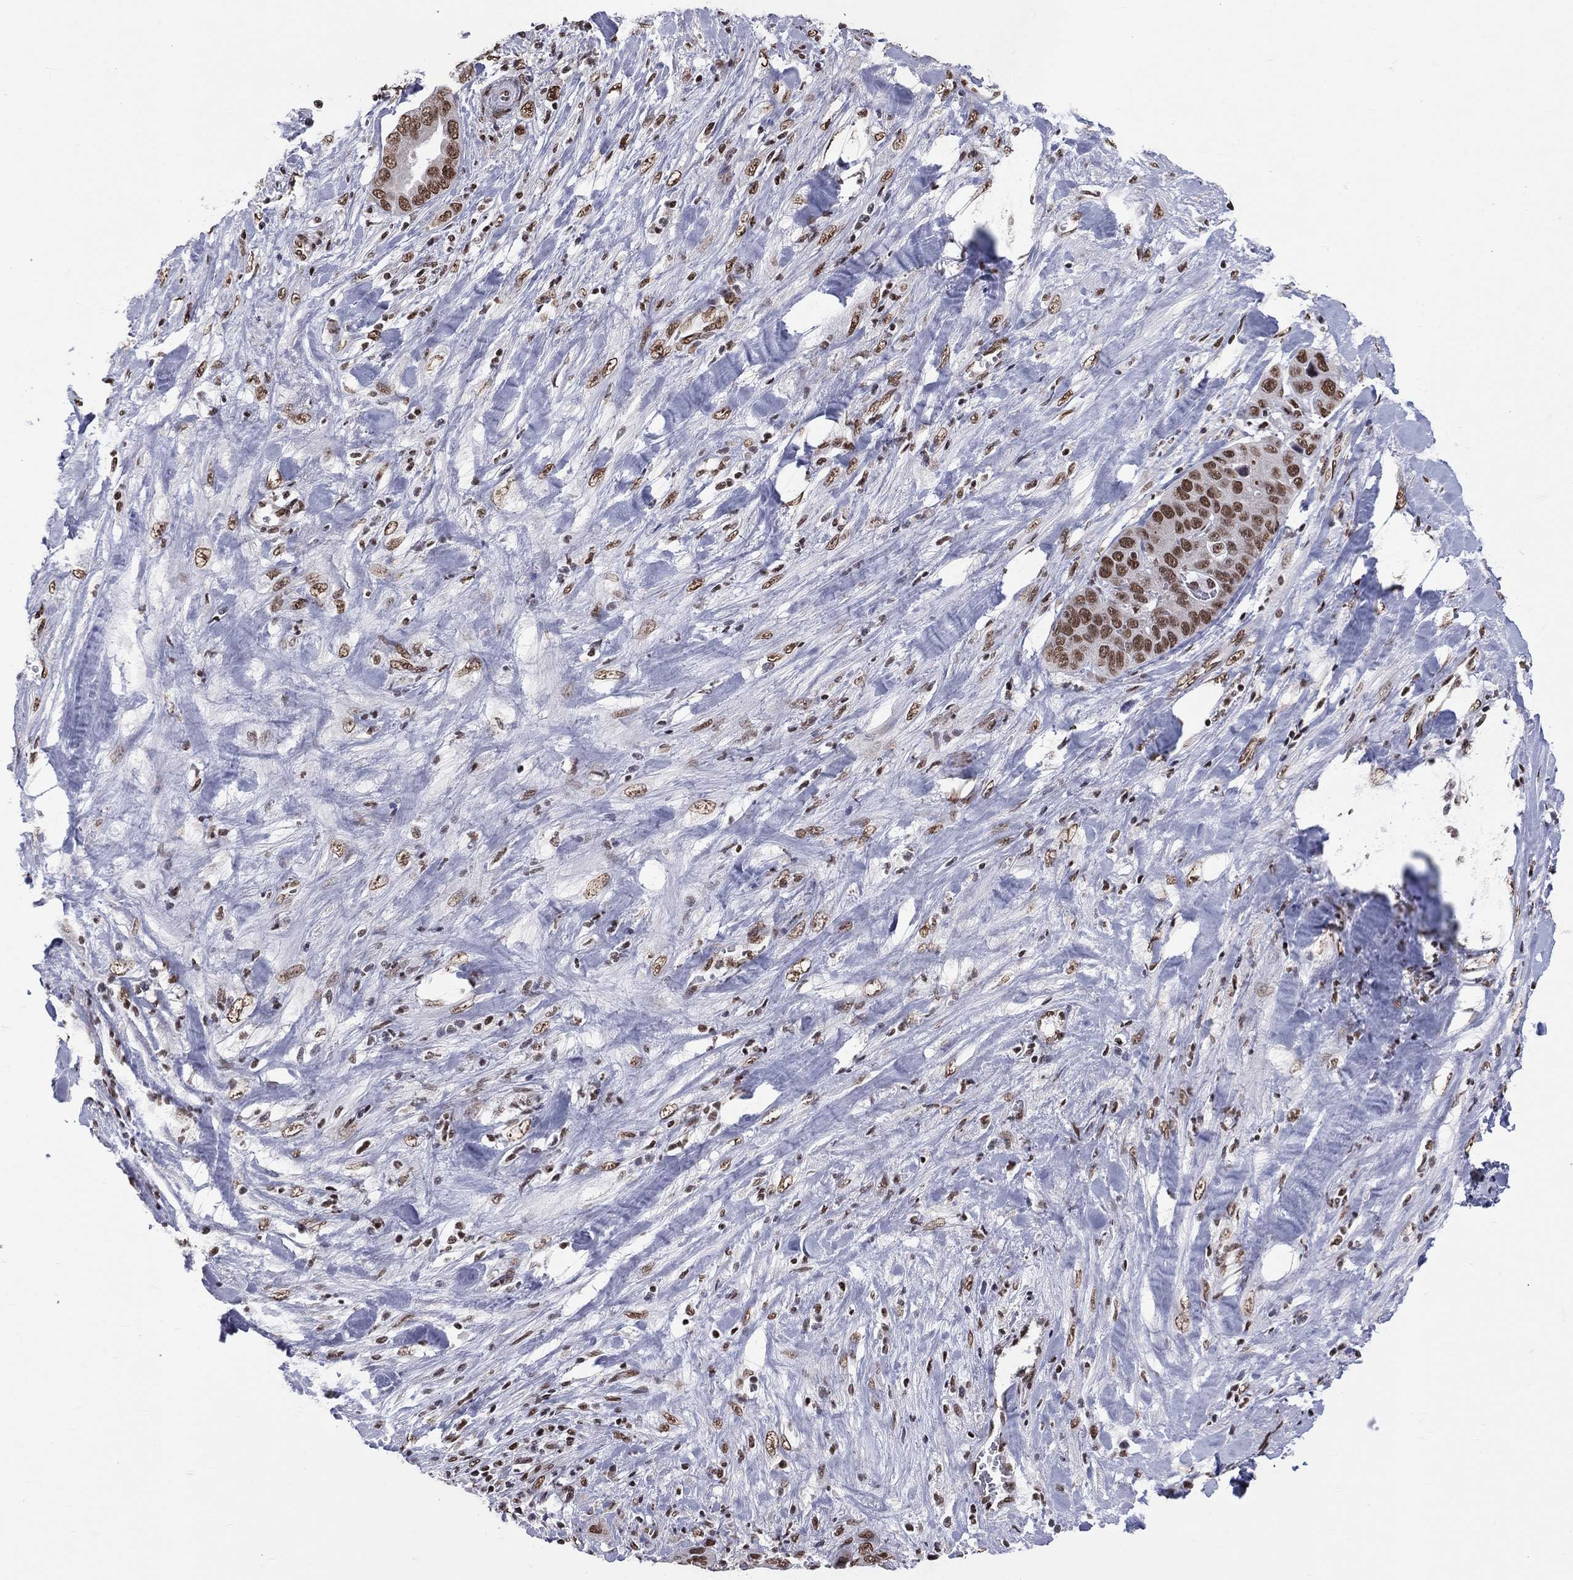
{"staining": {"intensity": "strong", "quantity": ">75%", "location": "nuclear"}, "tissue": "liver cancer", "cell_type": "Tumor cells", "image_type": "cancer", "snomed": [{"axis": "morphology", "description": "Cholangiocarcinoma"}, {"axis": "topography", "description": "Liver"}], "caption": "IHC photomicrograph of neoplastic tissue: liver cholangiocarcinoma stained using immunohistochemistry (IHC) exhibits high levels of strong protein expression localized specifically in the nuclear of tumor cells, appearing as a nuclear brown color.", "gene": "ZNF7", "patient": {"sex": "female", "age": 52}}